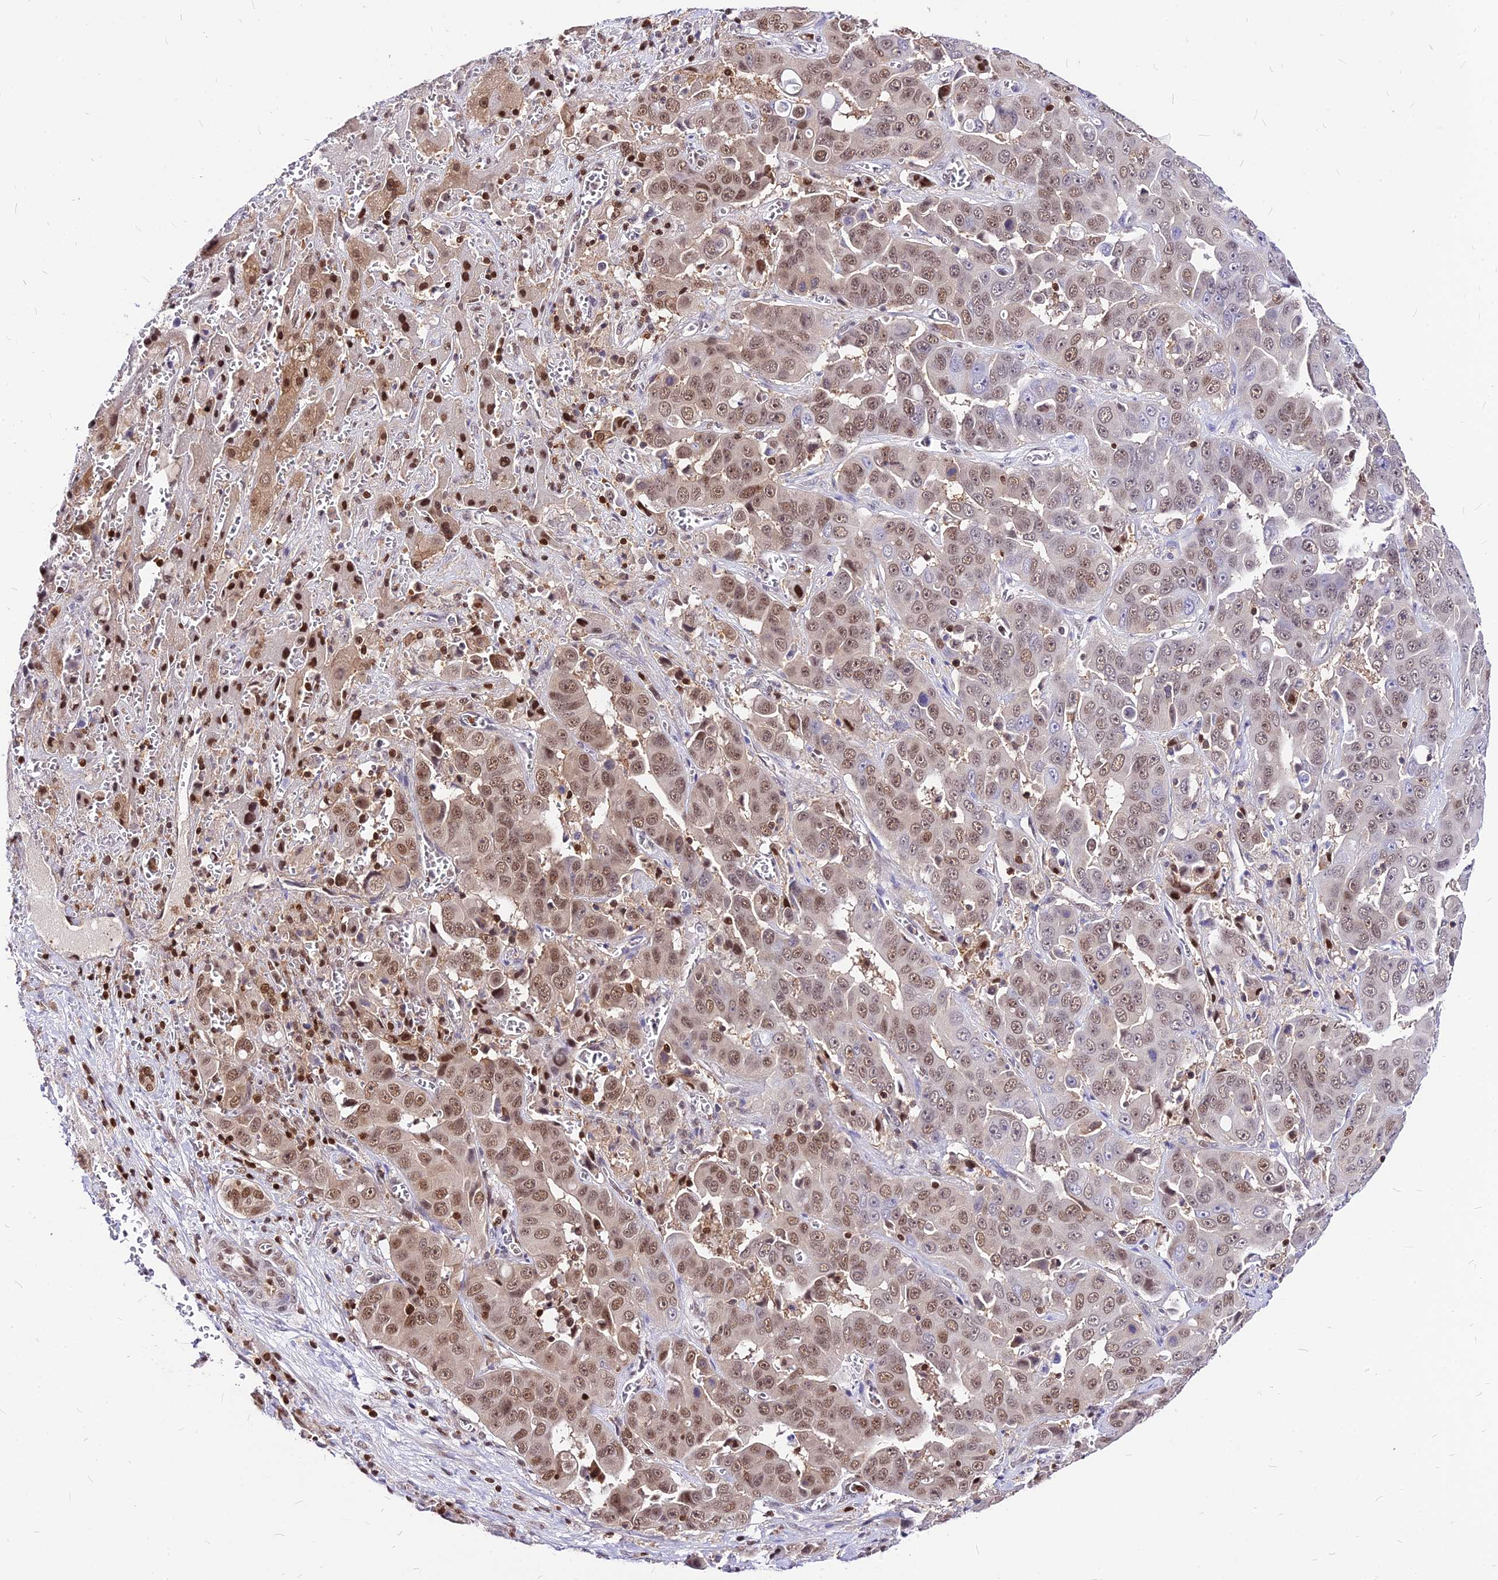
{"staining": {"intensity": "moderate", "quantity": ">75%", "location": "nuclear"}, "tissue": "liver cancer", "cell_type": "Tumor cells", "image_type": "cancer", "snomed": [{"axis": "morphology", "description": "Cholangiocarcinoma"}, {"axis": "topography", "description": "Liver"}], "caption": "Liver cholangiocarcinoma stained with a protein marker demonstrates moderate staining in tumor cells.", "gene": "PAXX", "patient": {"sex": "female", "age": 52}}